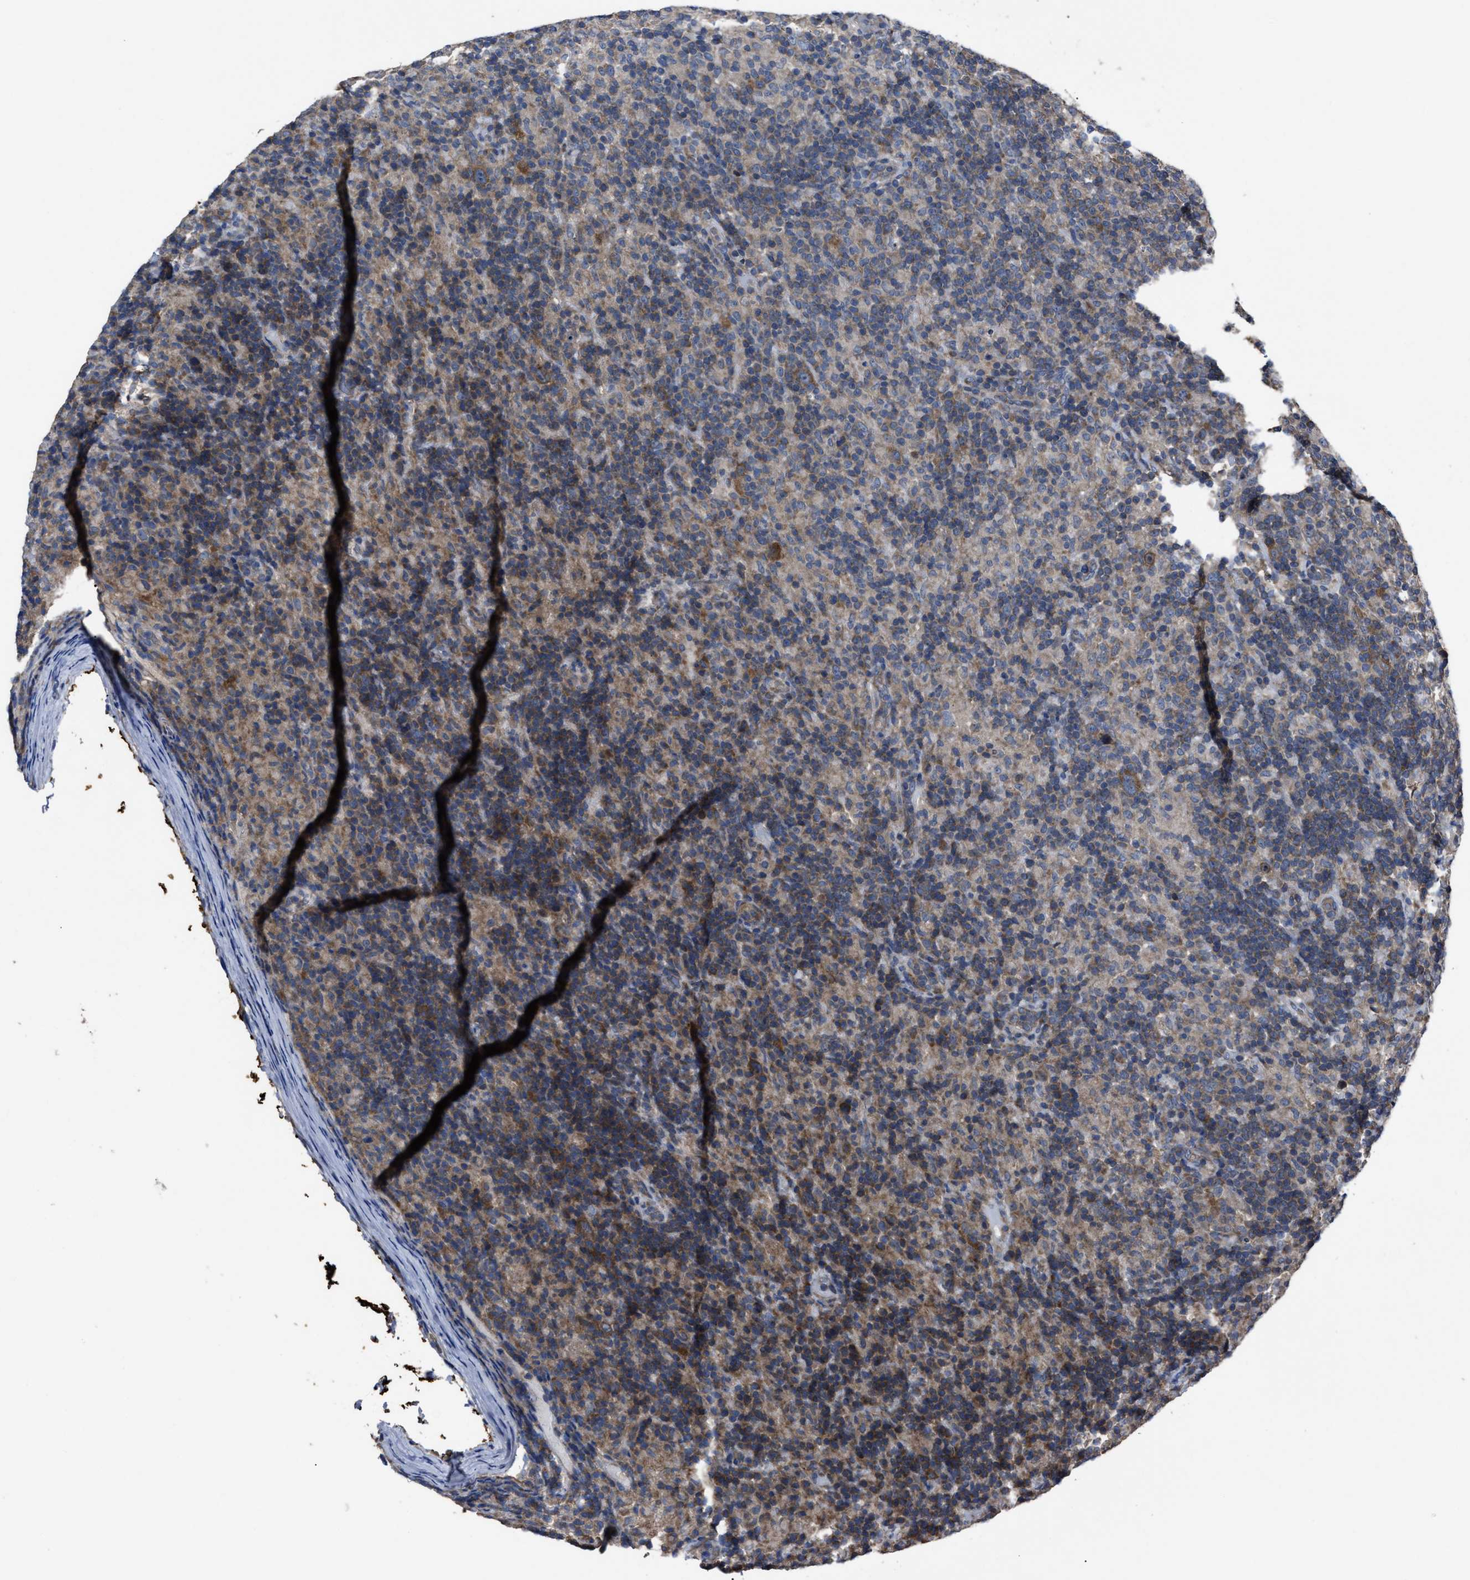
{"staining": {"intensity": "moderate", "quantity": ">75%", "location": "cytoplasmic/membranous"}, "tissue": "lymphoma", "cell_type": "Tumor cells", "image_type": "cancer", "snomed": [{"axis": "morphology", "description": "Hodgkin's disease, NOS"}, {"axis": "topography", "description": "Lymph node"}], "caption": "An immunohistochemistry (IHC) image of neoplastic tissue is shown. Protein staining in brown labels moderate cytoplasmic/membranous positivity in lymphoma within tumor cells. The protein is shown in brown color, while the nuclei are stained blue.", "gene": "UPF1", "patient": {"sex": "male", "age": 70}}